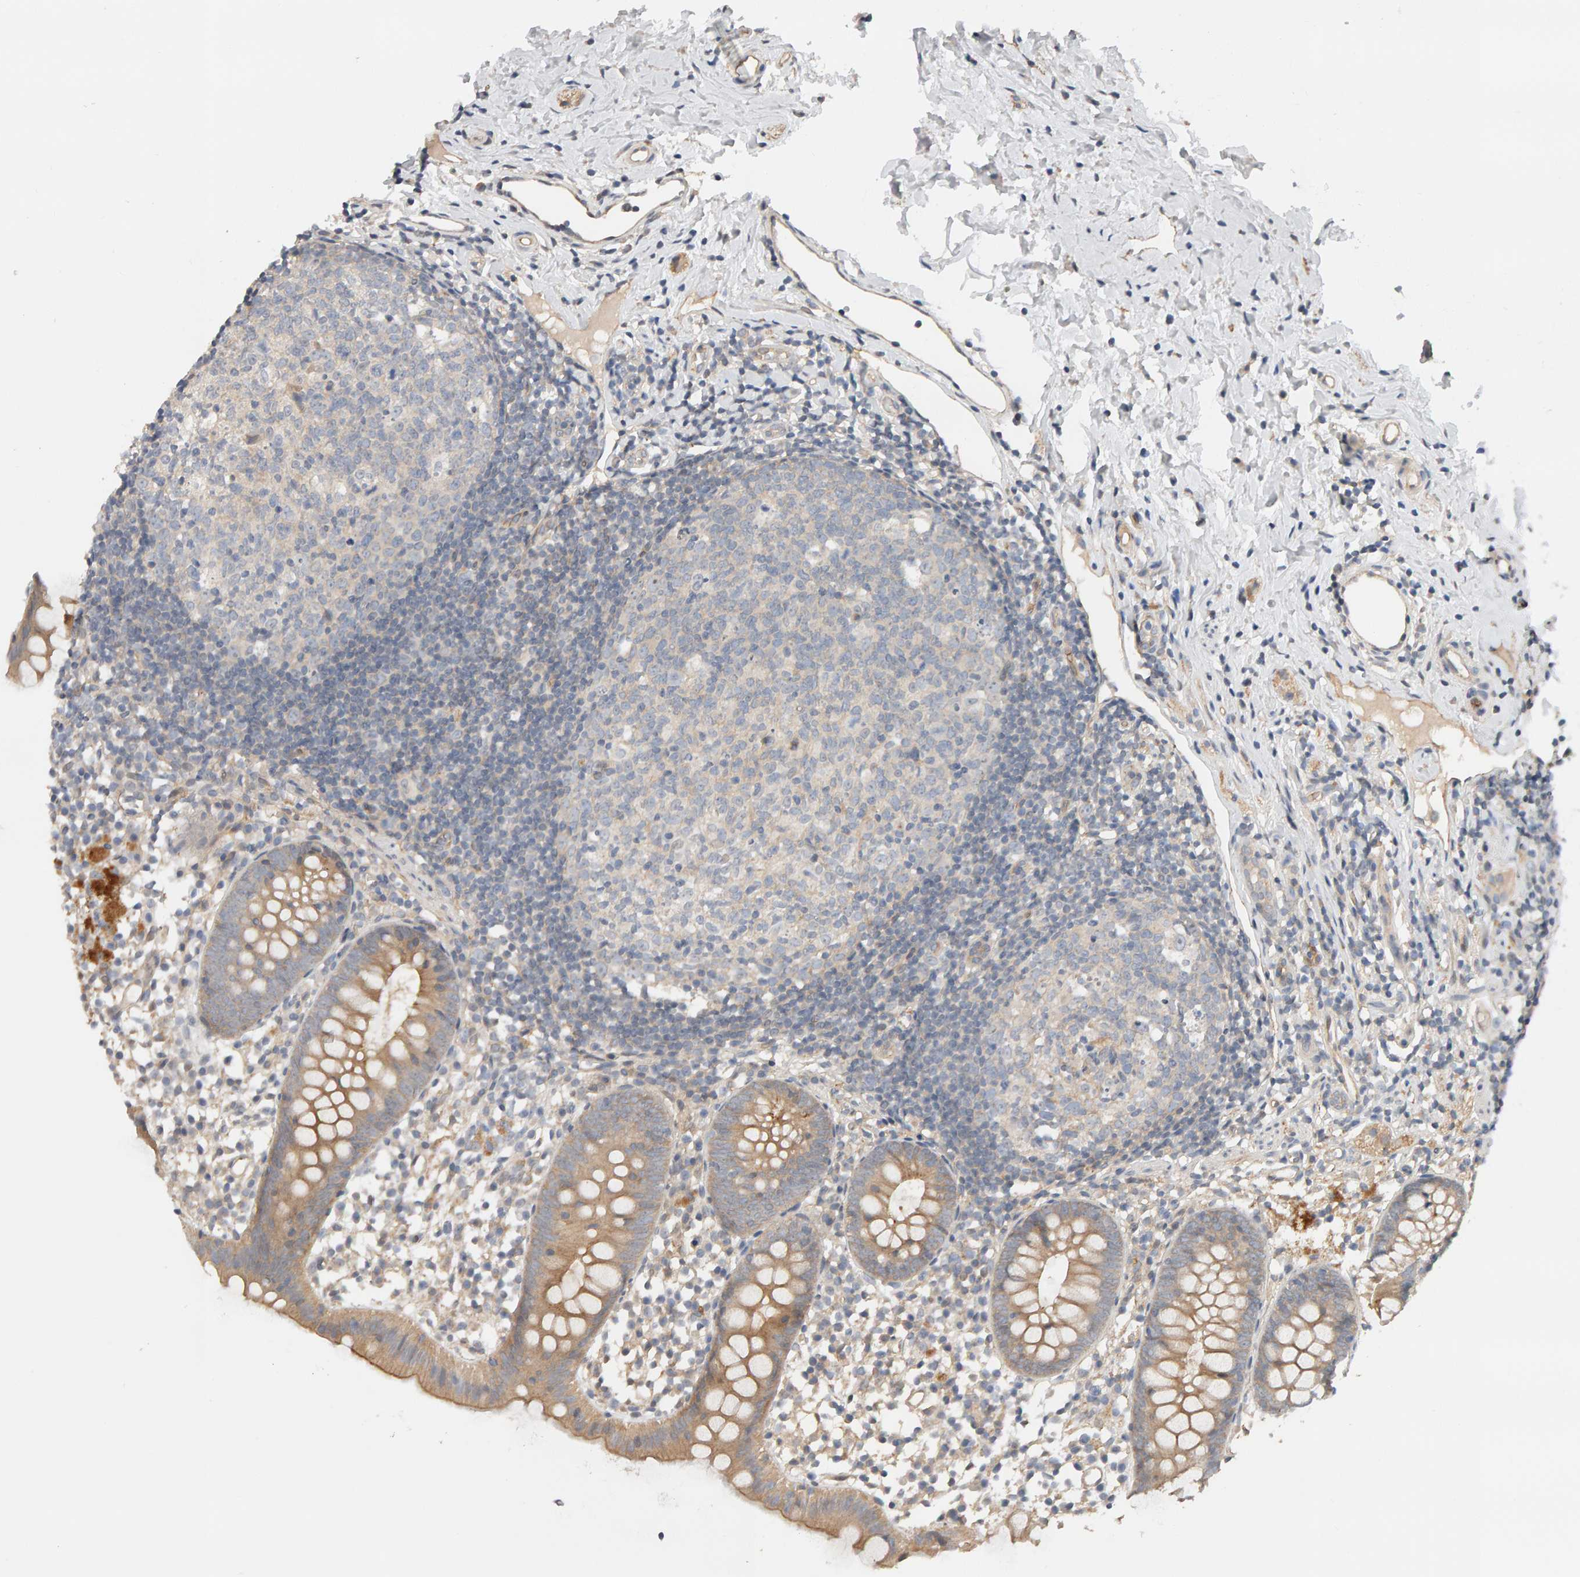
{"staining": {"intensity": "weak", "quantity": ">75%", "location": "cytoplasmic/membranous"}, "tissue": "appendix", "cell_type": "Glandular cells", "image_type": "normal", "snomed": [{"axis": "morphology", "description": "Normal tissue, NOS"}, {"axis": "topography", "description": "Appendix"}], "caption": "Brown immunohistochemical staining in normal human appendix shows weak cytoplasmic/membranous expression in about >75% of glandular cells.", "gene": "PPP1R16A", "patient": {"sex": "female", "age": 20}}